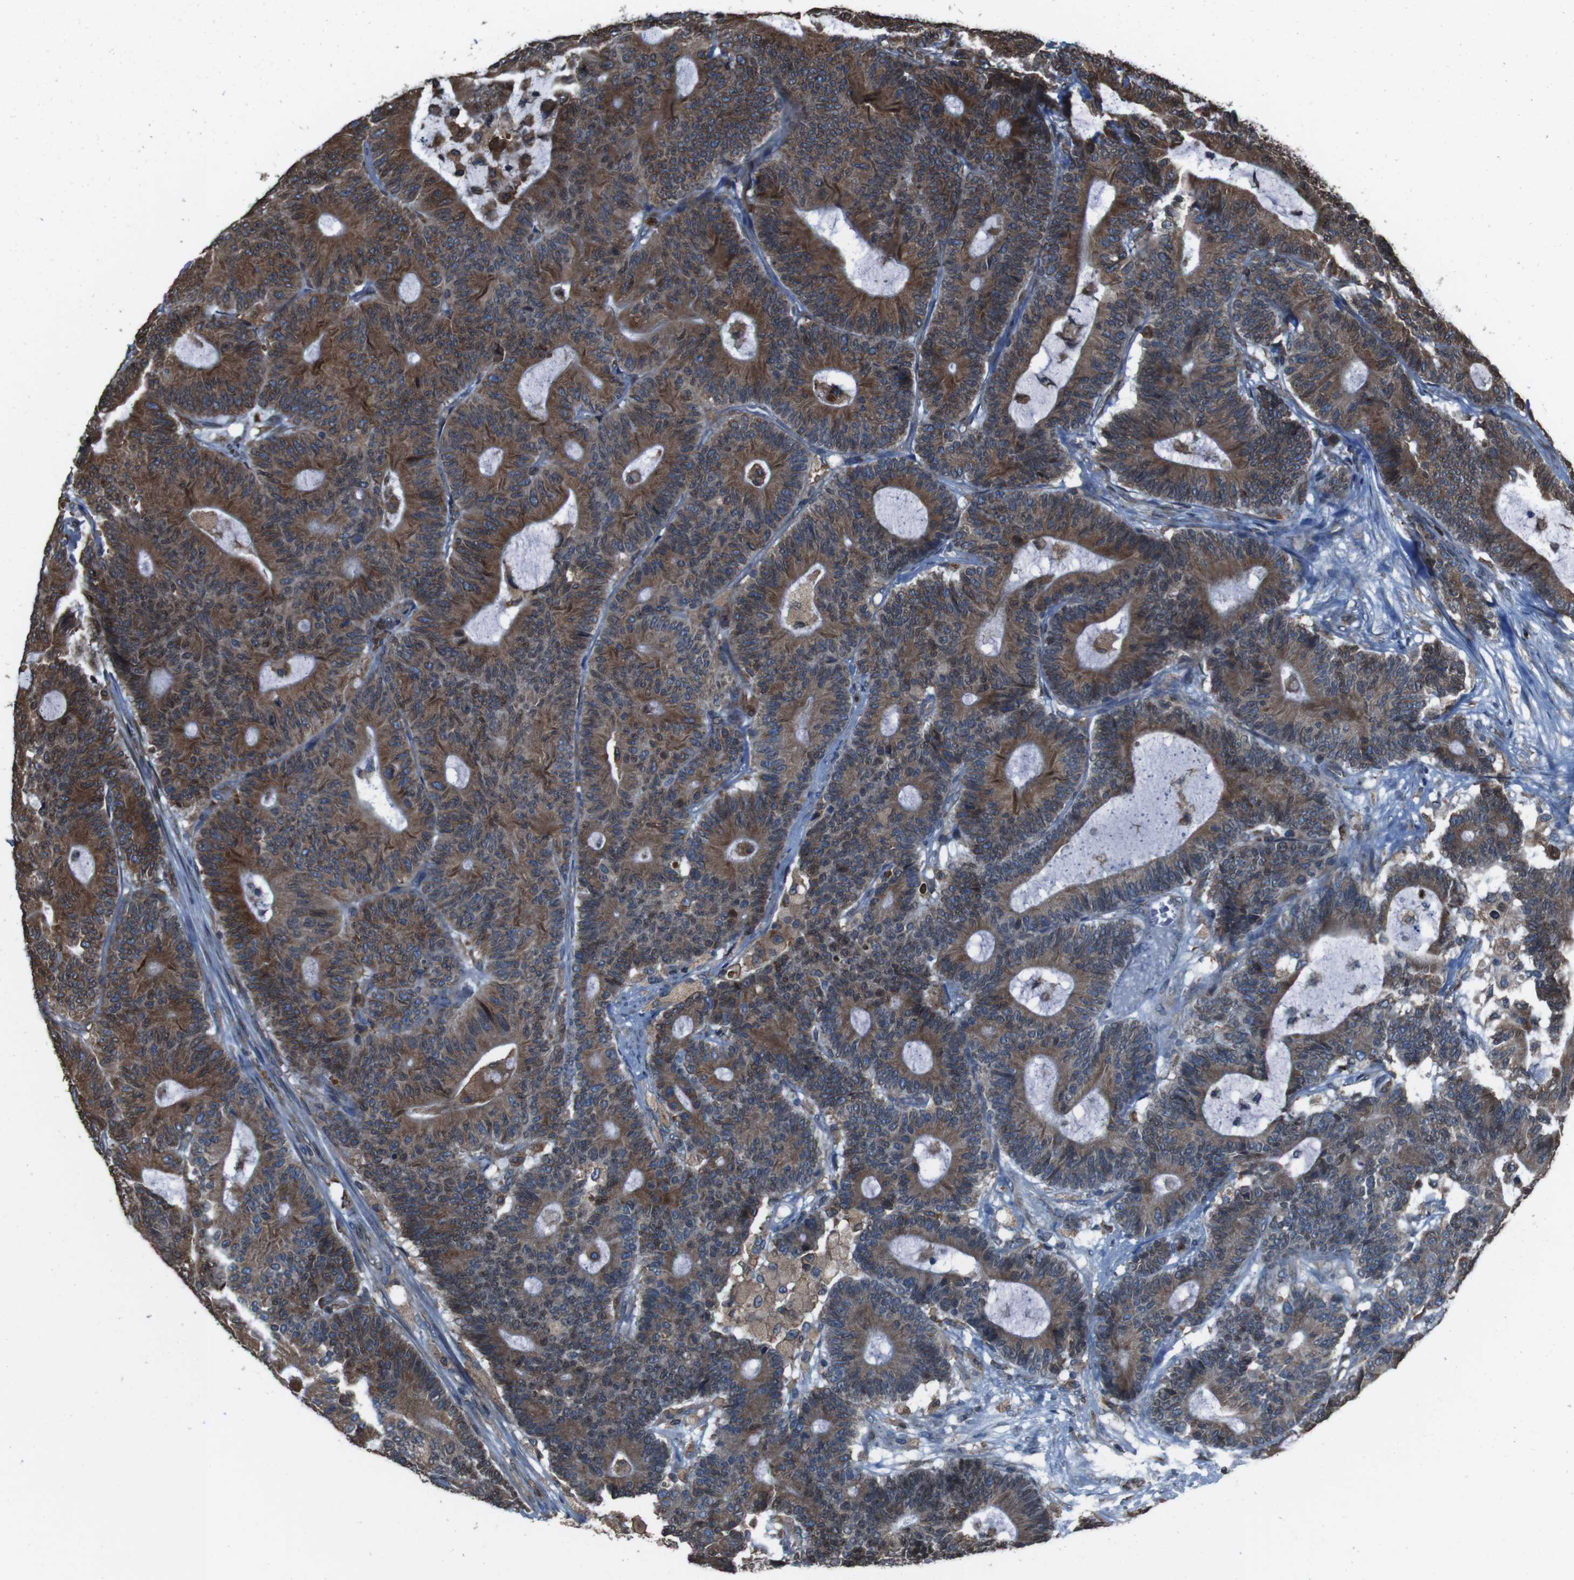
{"staining": {"intensity": "strong", "quantity": ">75%", "location": "cytoplasmic/membranous"}, "tissue": "colorectal cancer", "cell_type": "Tumor cells", "image_type": "cancer", "snomed": [{"axis": "morphology", "description": "Adenocarcinoma, NOS"}, {"axis": "topography", "description": "Colon"}], "caption": "Colorectal adenocarcinoma stained with DAB (3,3'-diaminobenzidine) immunohistochemistry (IHC) exhibits high levels of strong cytoplasmic/membranous positivity in about >75% of tumor cells.", "gene": "APMAP", "patient": {"sex": "female", "age": 84}}